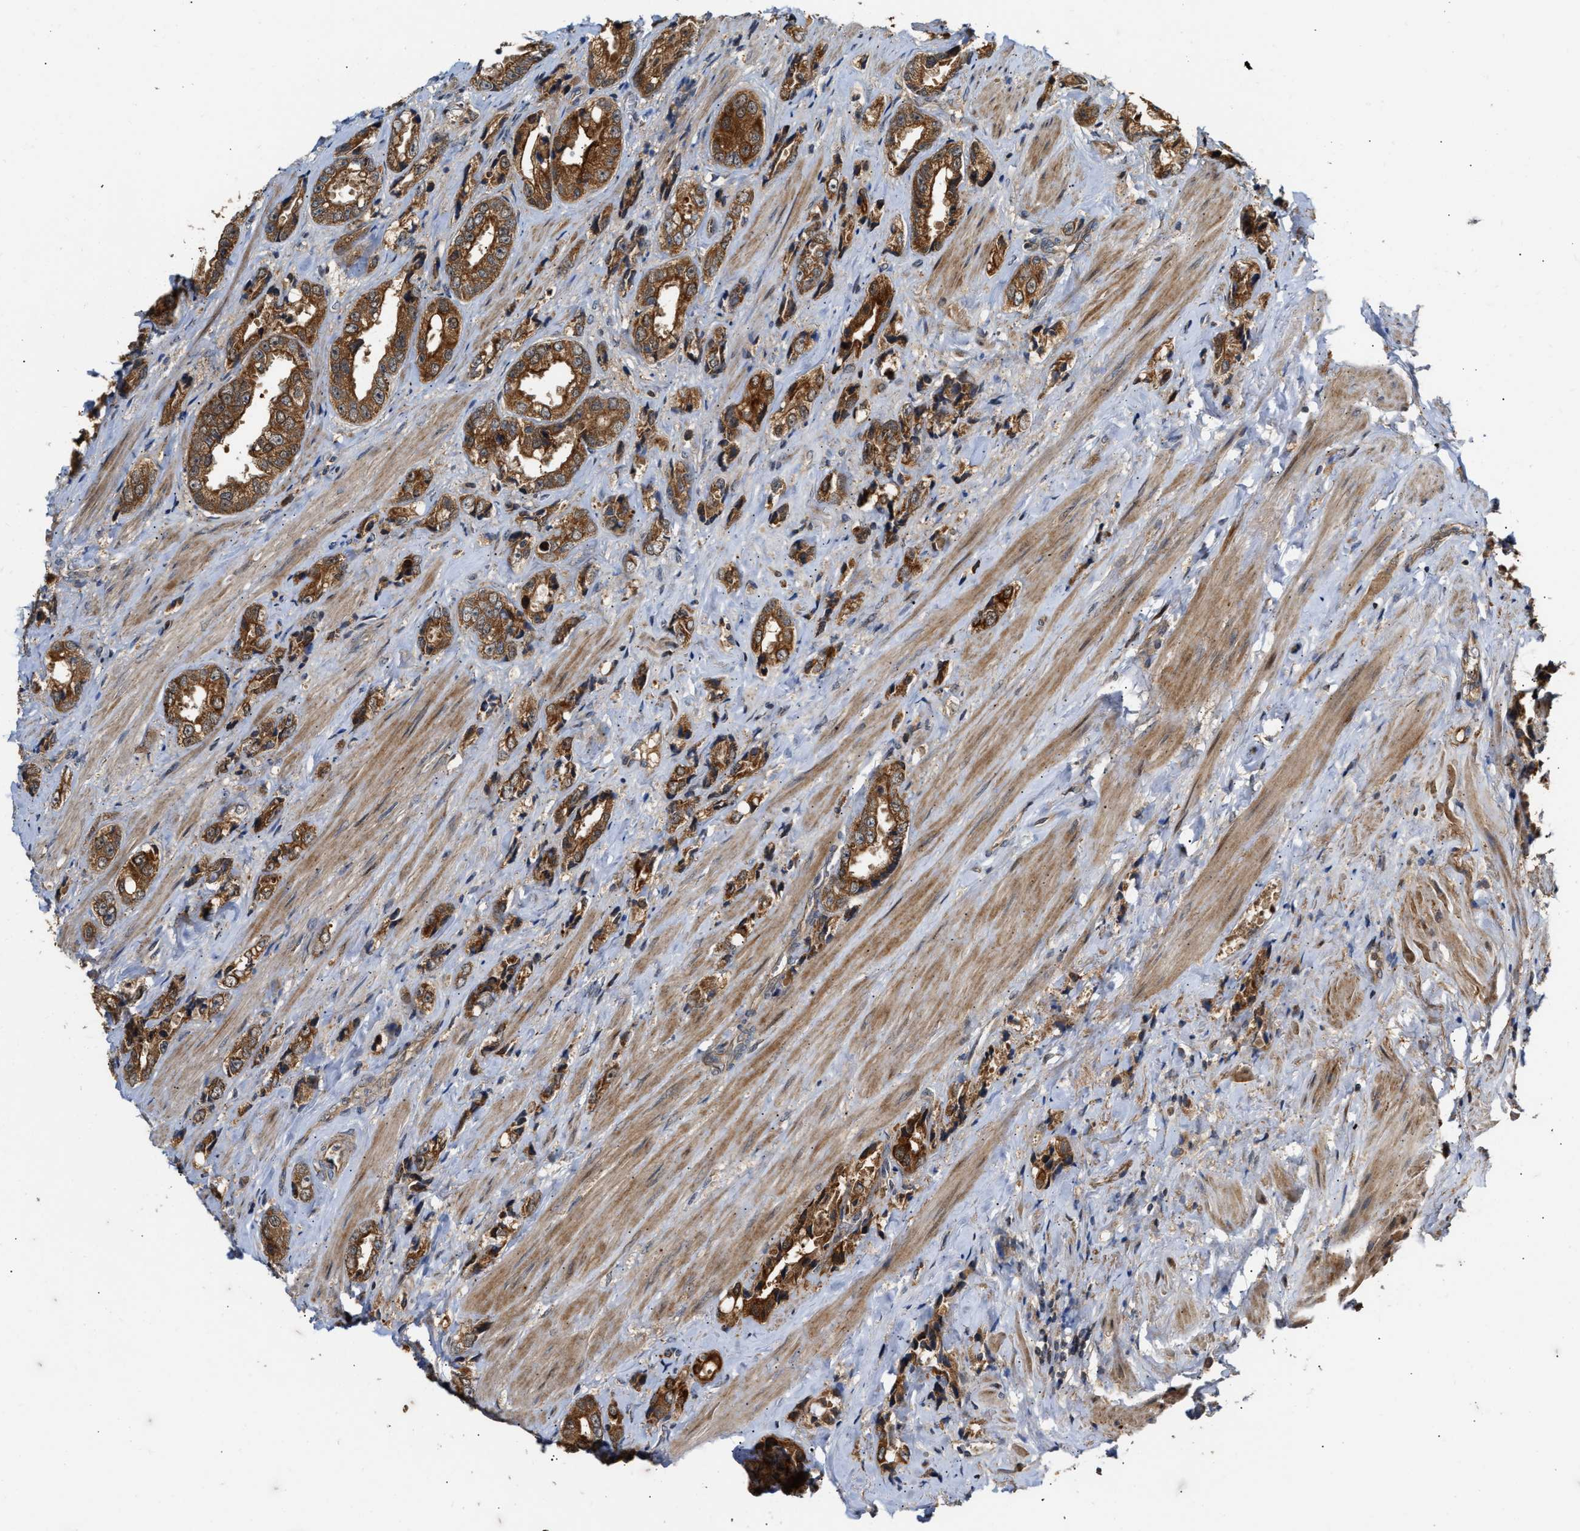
{"staining": {"intensity": "strong", "quantity": ">75%", "location": "cytoplasmic/membranous"}, "tissue": "prostate cancer", "cell_type": "Tumor cells", "image_type": "cancer", "snomed": [{"axis": "morphology", "description": "Adenocarcinoma, High grade"}, {"axis": "topography", "description": "Prostate"}], "caption": "Immunohistochemical staining of prostate cancer reveals strong cytoplasmic/membranous protein positivity in about >75% of tumor cells. (DAB (3,3'-diaminobenzidine) IHC with brightfield microscopy, high magnification).", "gene": "EXTL2", "patient": {"sex": "male", "age": 61}}